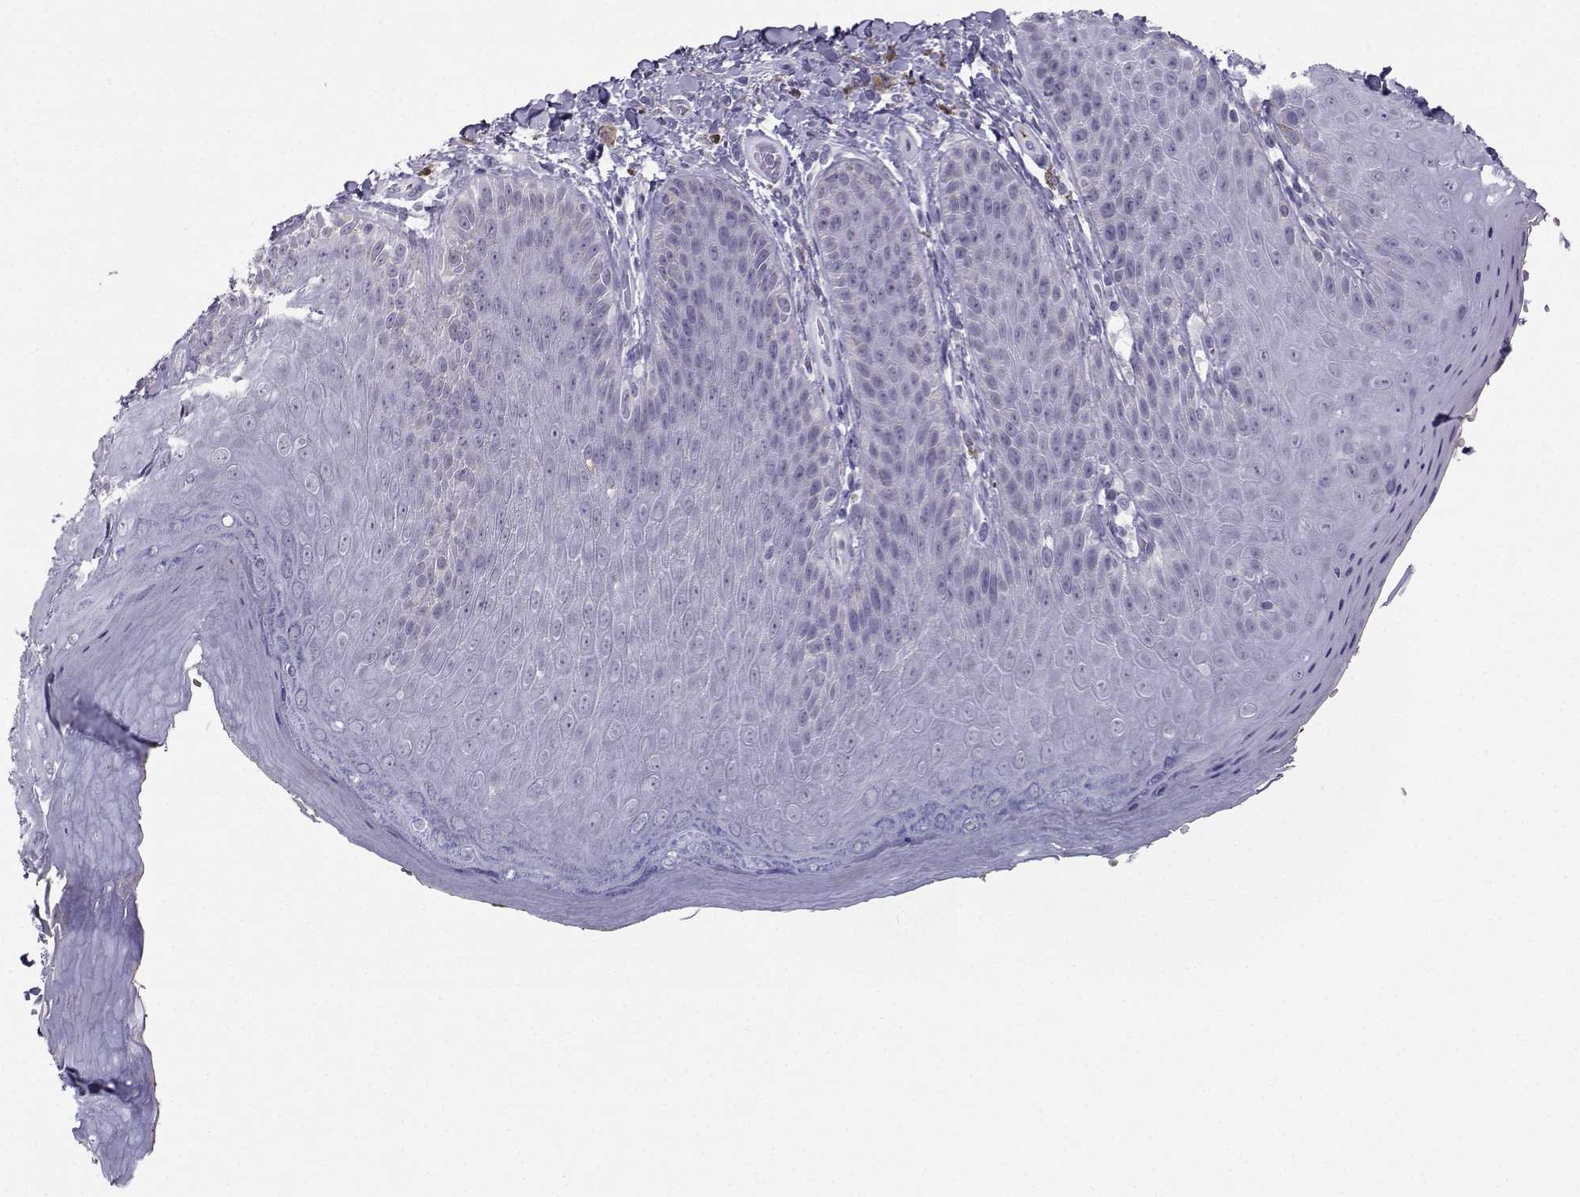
{"staining": {"intensity": "negative", "quantity": "none", "location": "none"}, "tissue": "skin", "cell_type": "Epidermal cells", "image_type": "normal", "snomed": [{"axis": "morphology", "description": "Normal tissue, NOS"}, {"axis": "topography", "description": "Anal"}], "caption": "IHC photomicrograph of unremarkable skin stained for a protein (brown), which shows no staining in epidermal cells.", "gene": "LHX1", "patient": {"sex": "male", "age": 53}}